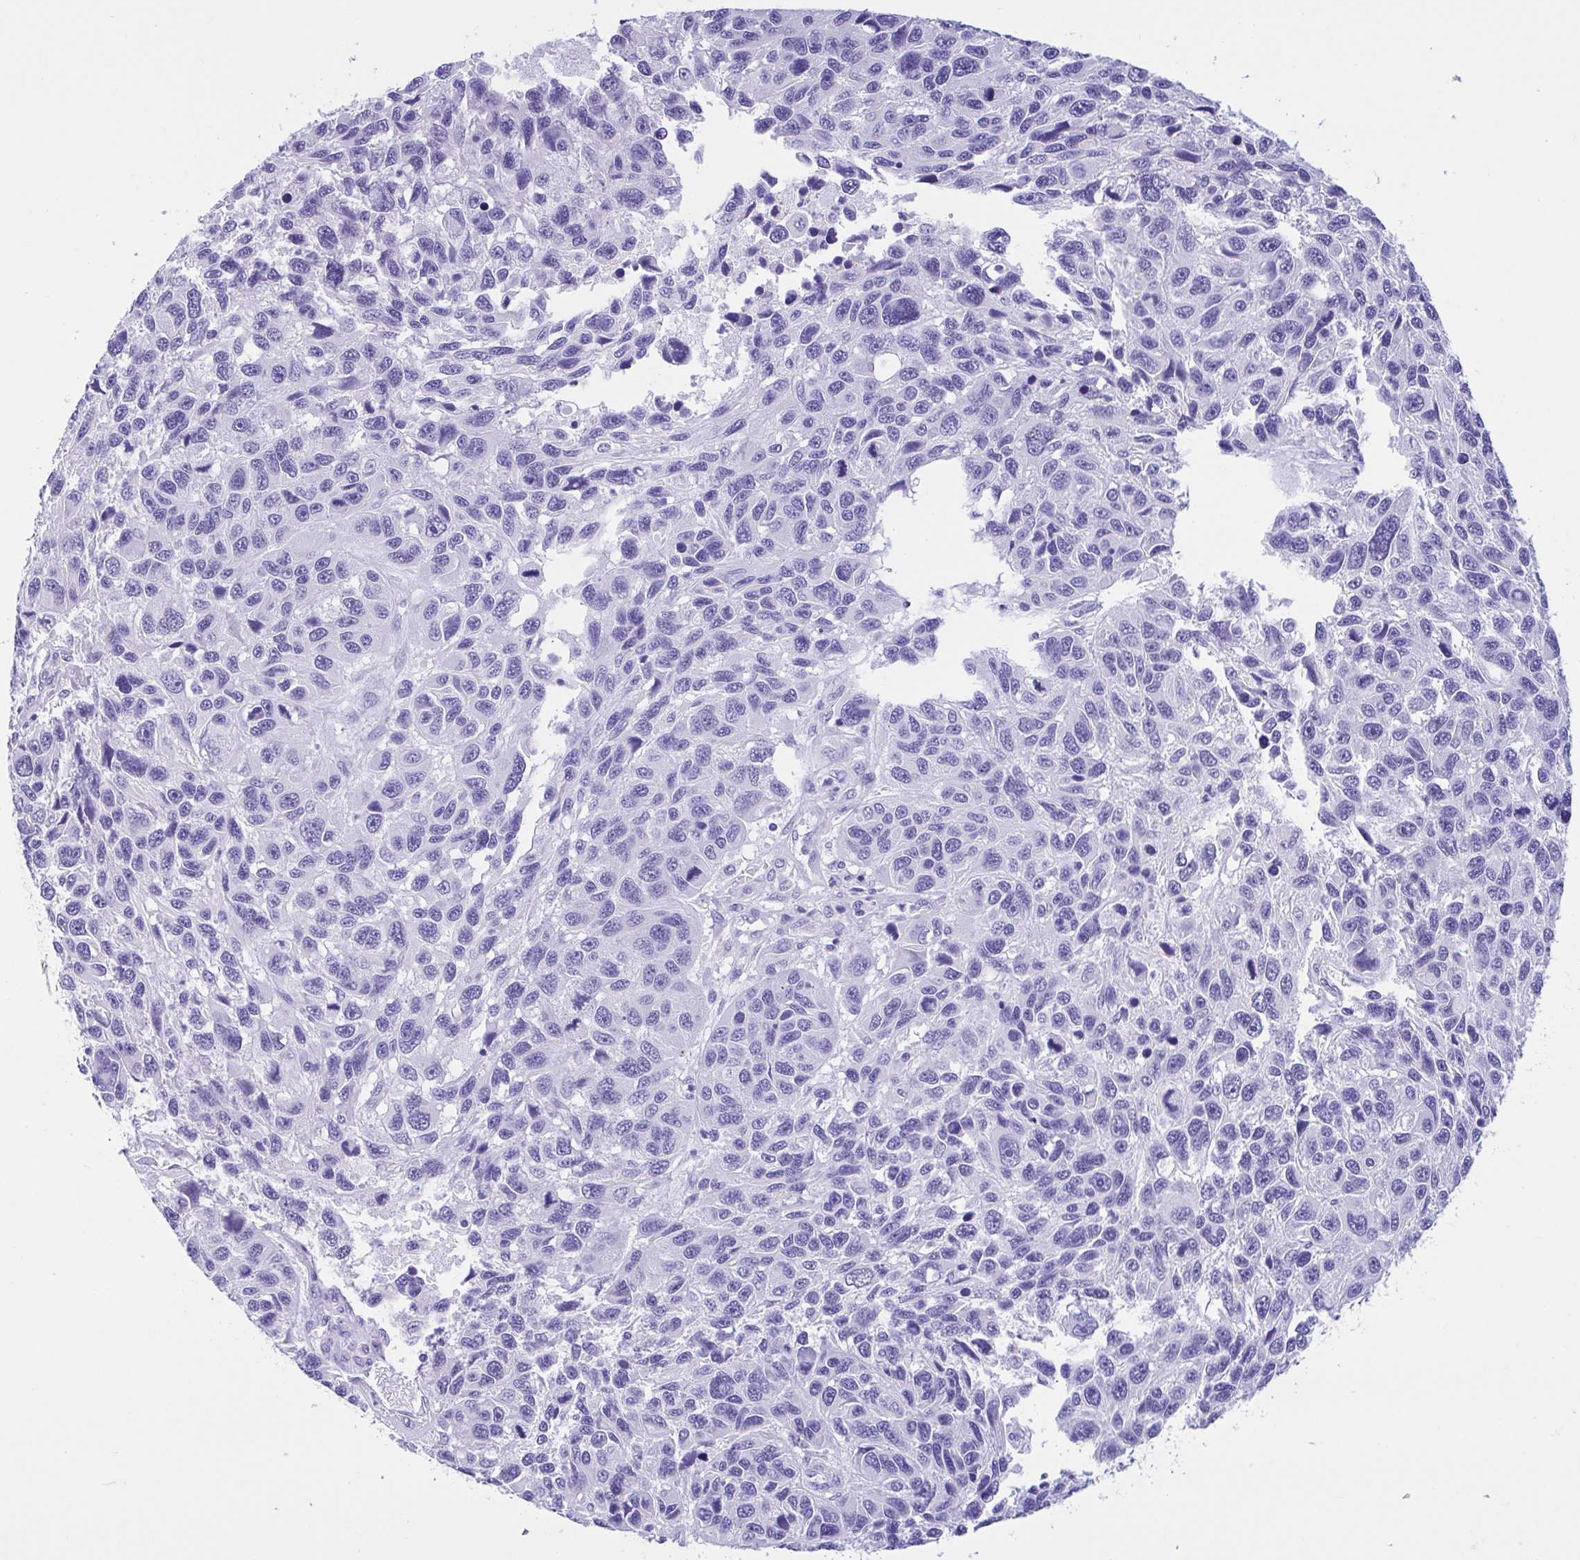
{"staining": {"intensity": "negative", "quantity": "none", "location": "none"}, "tissue": "melanoma", "cell_type": "Tumor cells", "image_type": "cancer", "snomed": [{"axis": "morphology", "description": "Malignant melanoma, NOS"}, {"axis": "topography", "description": "Skin"}], "caption": "Immunohistochemistry (IHC) histopathology image of neoplastic tissue: melanoma stained with DAB (3,3'-diaminobenzidine) exhibits no significant protein expression in tumor cells.", "gene": "OR4N4", "patient": {"sex": "male", "age": 53}}